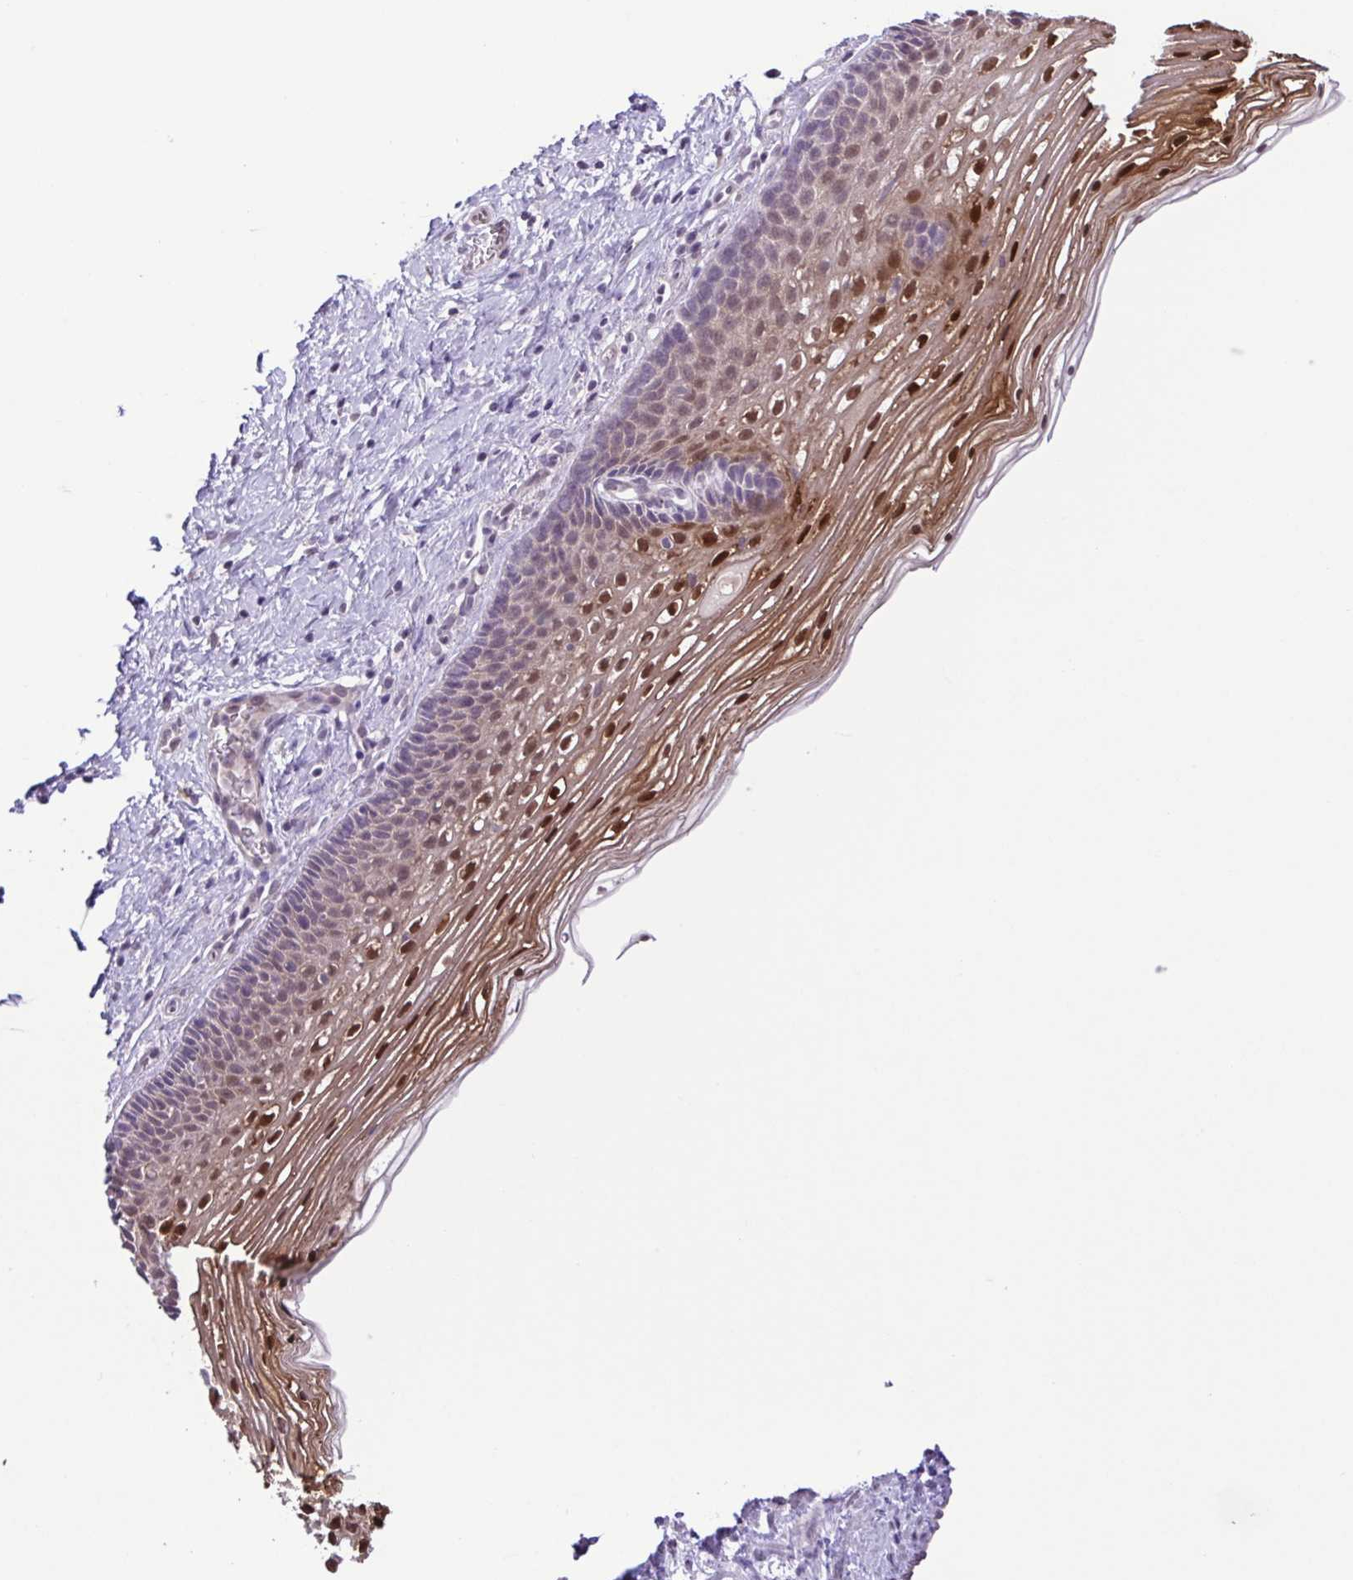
{"staining": {"intensity": "negative", "quantity": "none", "location": "none"}, "tissue": "cervix", "cell_type": "Glandular cells", "image_type": "normal", "snomed": [{"axis": "morphology", "description": "Normal tissue, NOS"}, {"axis": "topography", "description": "Cervix"}], "caption": "Glandular cells show no significant expression in normal cervix. (DAB immunohistochemistry visualized using brightfield microscopy, high magnification).", "gene": "IL1RN", "patient": {"sex": "female", "age": 34}}